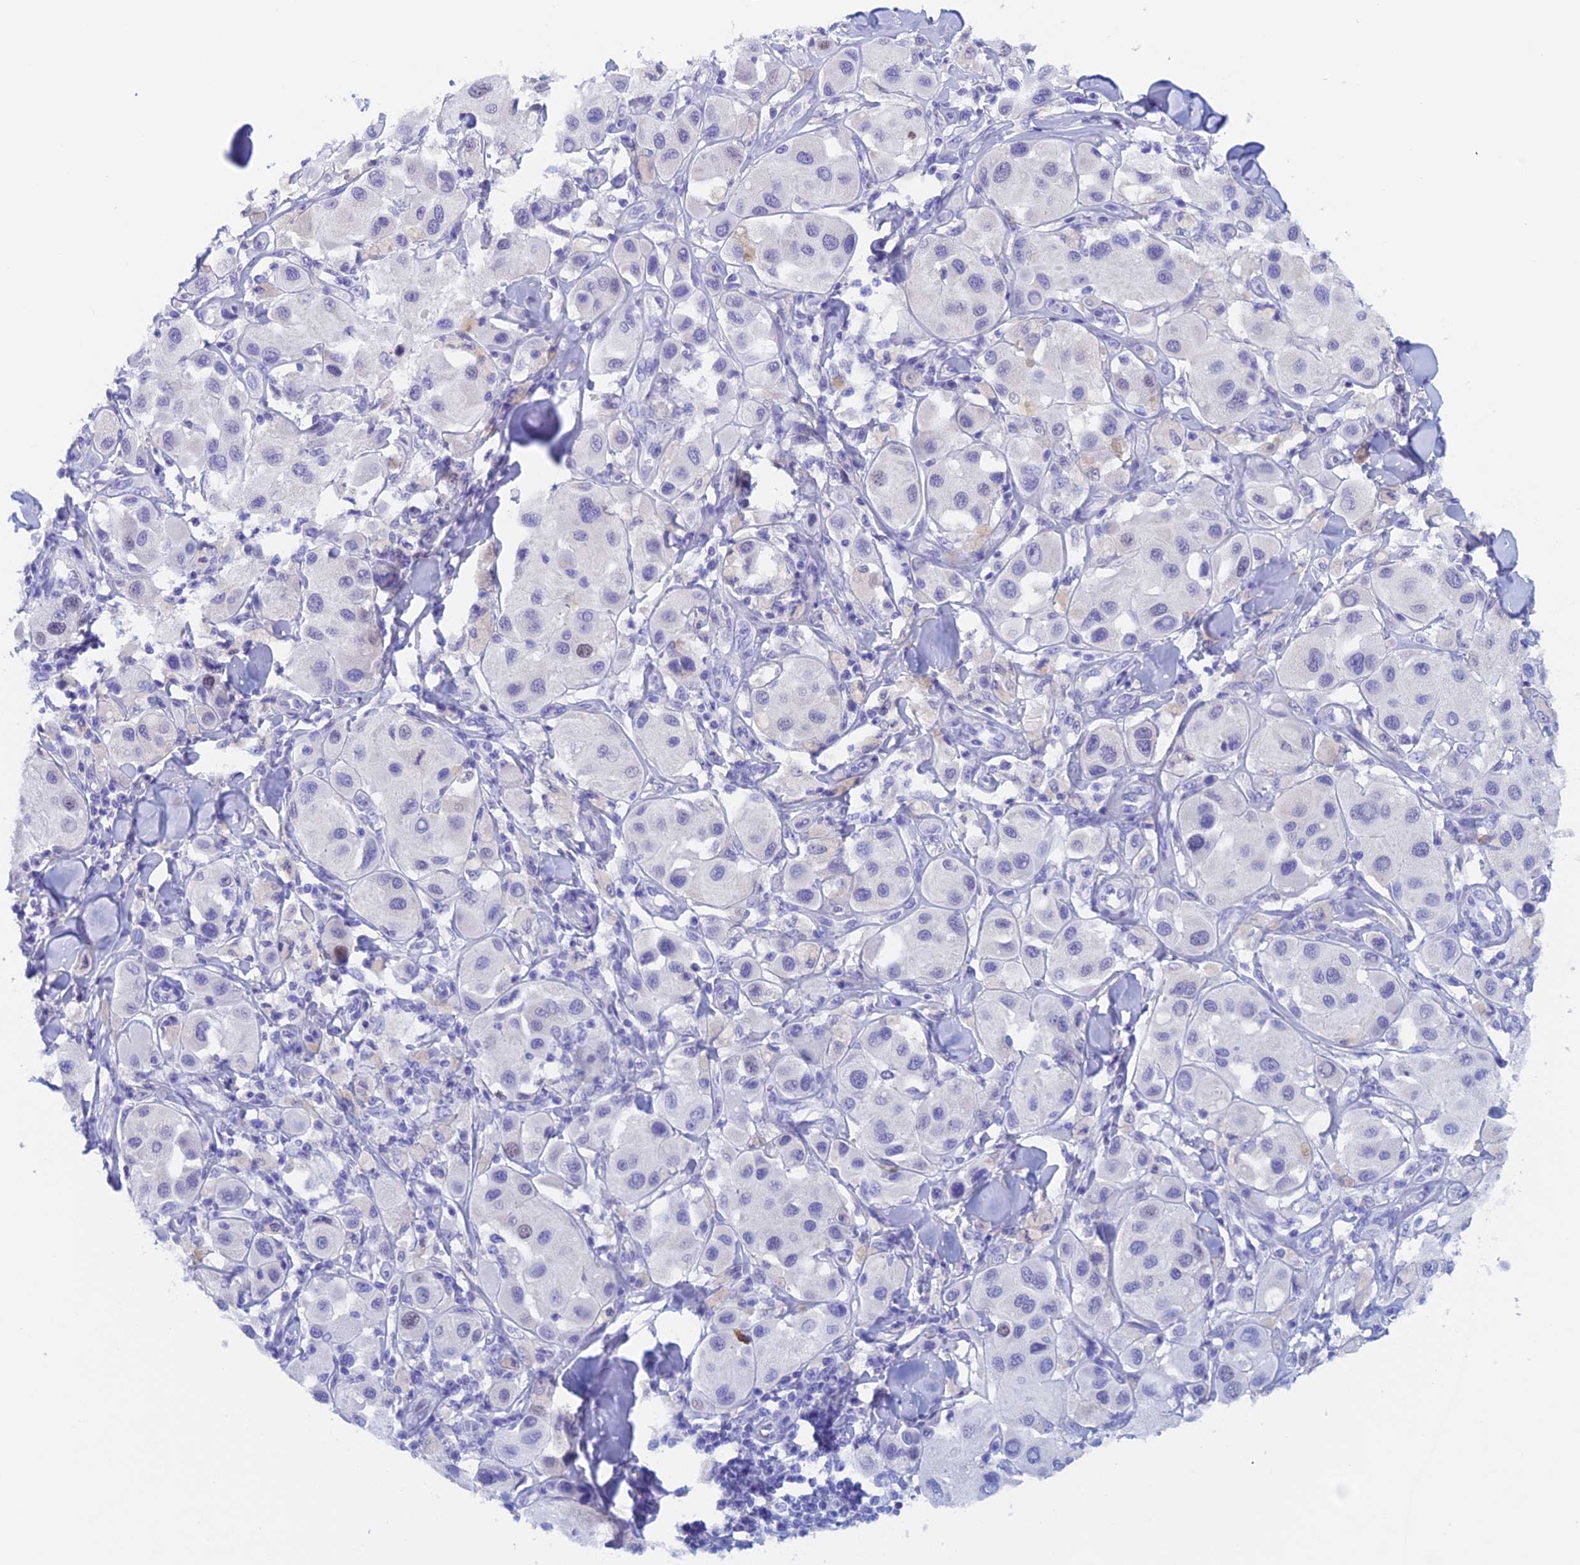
{"staining": {"intensity": "weak", "quantity": "<25%", "location": "nuclear"}, "tissue": "melanoma", "cell_type": "Tumor cells", "image_type": "cancer", "snomed": [{"axis": "morphology", "description": "Malignant melanoma, Metastatic site"}, {"axis": "topography", "description": "Skin"}], "caption": "Tumor cells are negative for protein expression in human malignant melanoma (metastatic site). (DAB IHC, high magnification).", "gene": "PSMC3IP", "patient": {"sex": "male", "age": 41}}